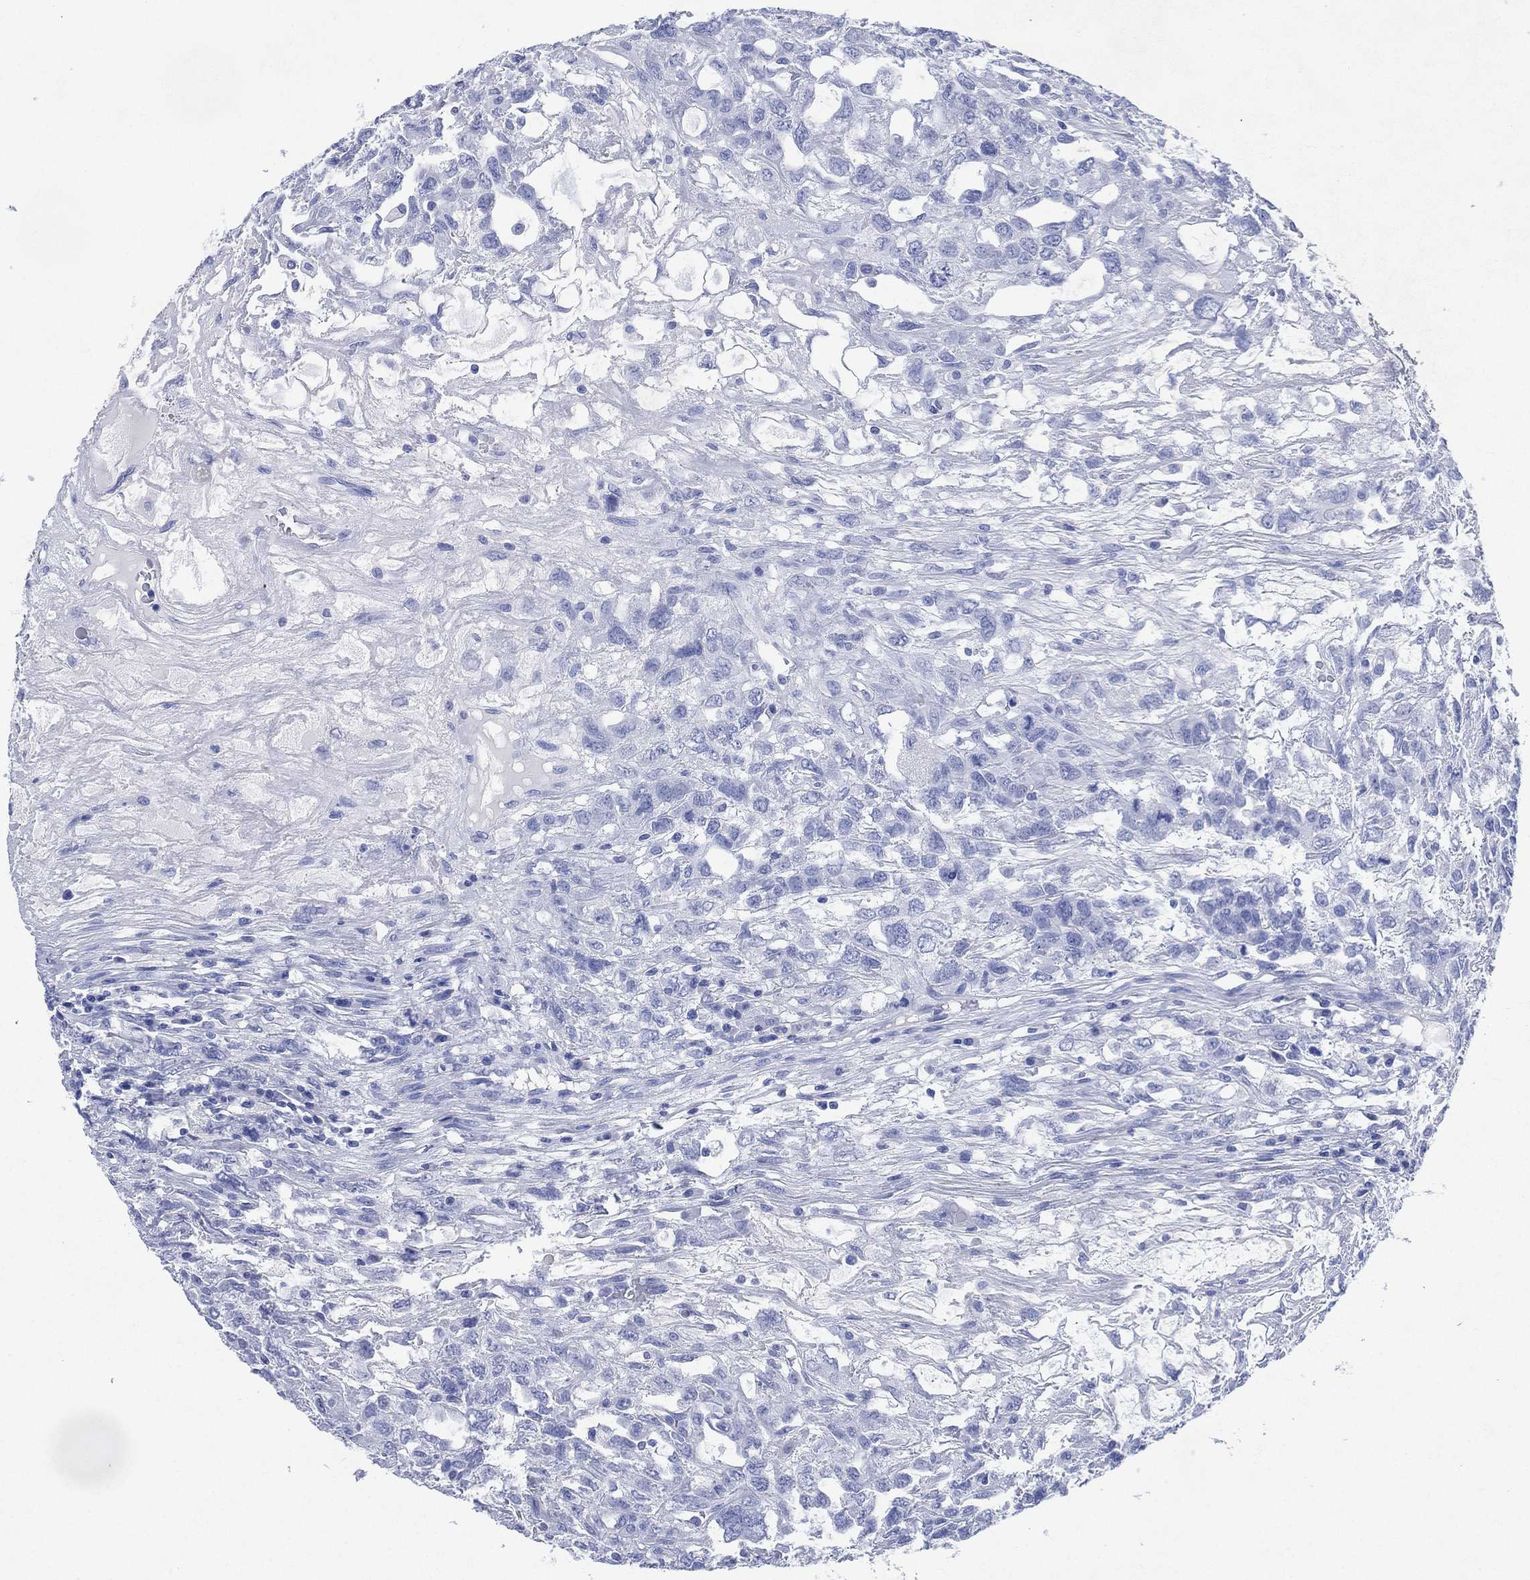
{"staining": {"intensity": "negative", "quantity": "none", "location": "none"}, "tissue": "testis cancer", "cell_type": "Tumor cells", "image_type": "cancer", "snomed": [{"axis": "morphology", "description": "Seminoma, NOS"}, {"axis": "topography", "description": "Testis"}], "caption": "This is an immunohistochemistry photomicrograph of testis seminoma. There is no staining in tumor cells.", "gene": "SIGLECL1", "patient": {"sex": "male", "age": 52}}